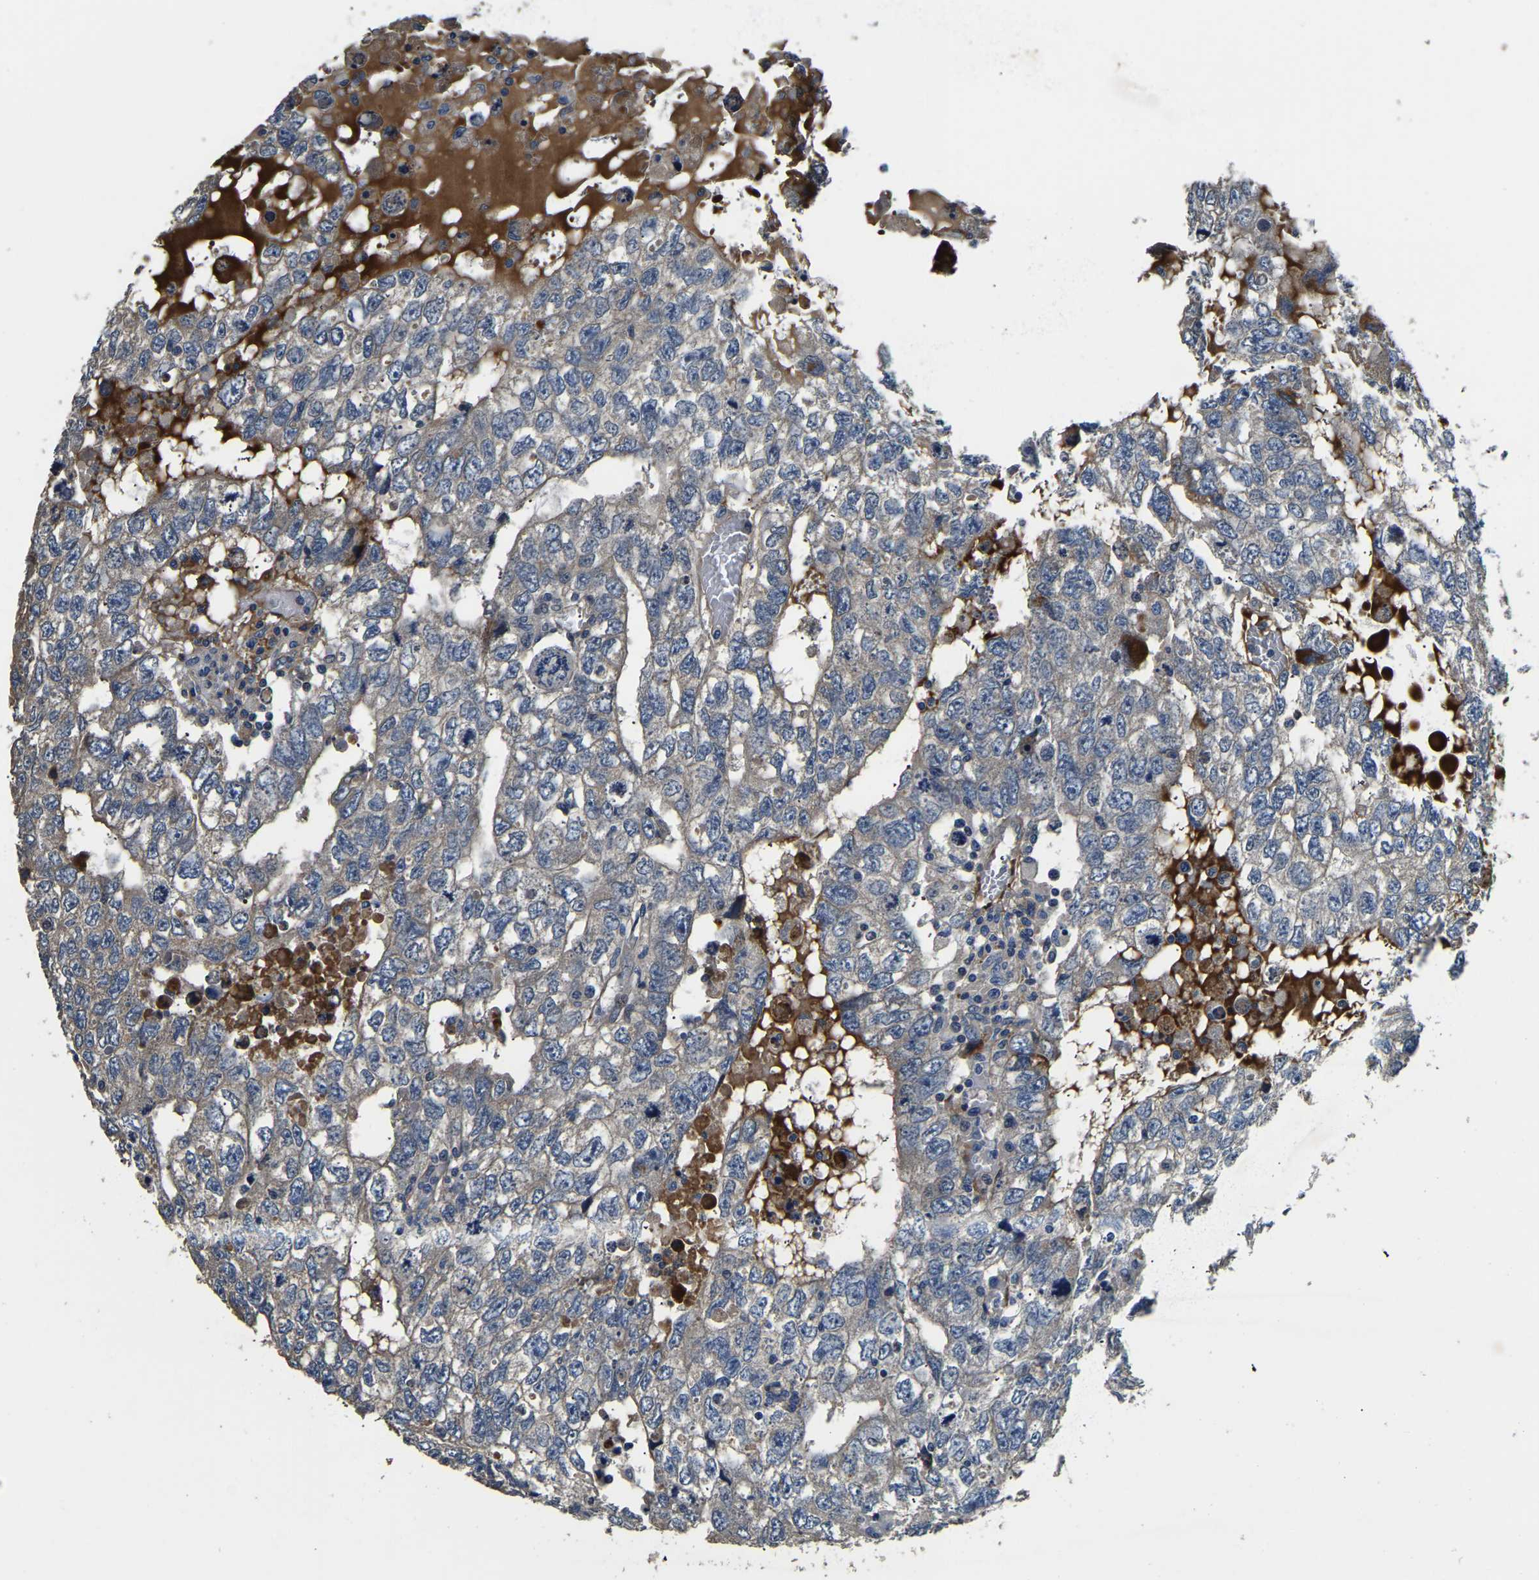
{"staining": {"intensity": "negative", "quantity": "none", "location": "none"}, "tissue": "testis cancer", "cell_type": "Tumor cells", "image_type": "cancer", "snomed": [{"axis": "morphology", "description": "Carcinoma, Embryonal, NOS"}, {"axis": "topography", "description": "Testis"}], "caption": "The image reveals no staining of tumor cells in testis cancer. (DAB immunohistochemistry with hematoxylin counter stain).", "gene": "RNF39", "patient": {"sex": "male", "age": 36}}